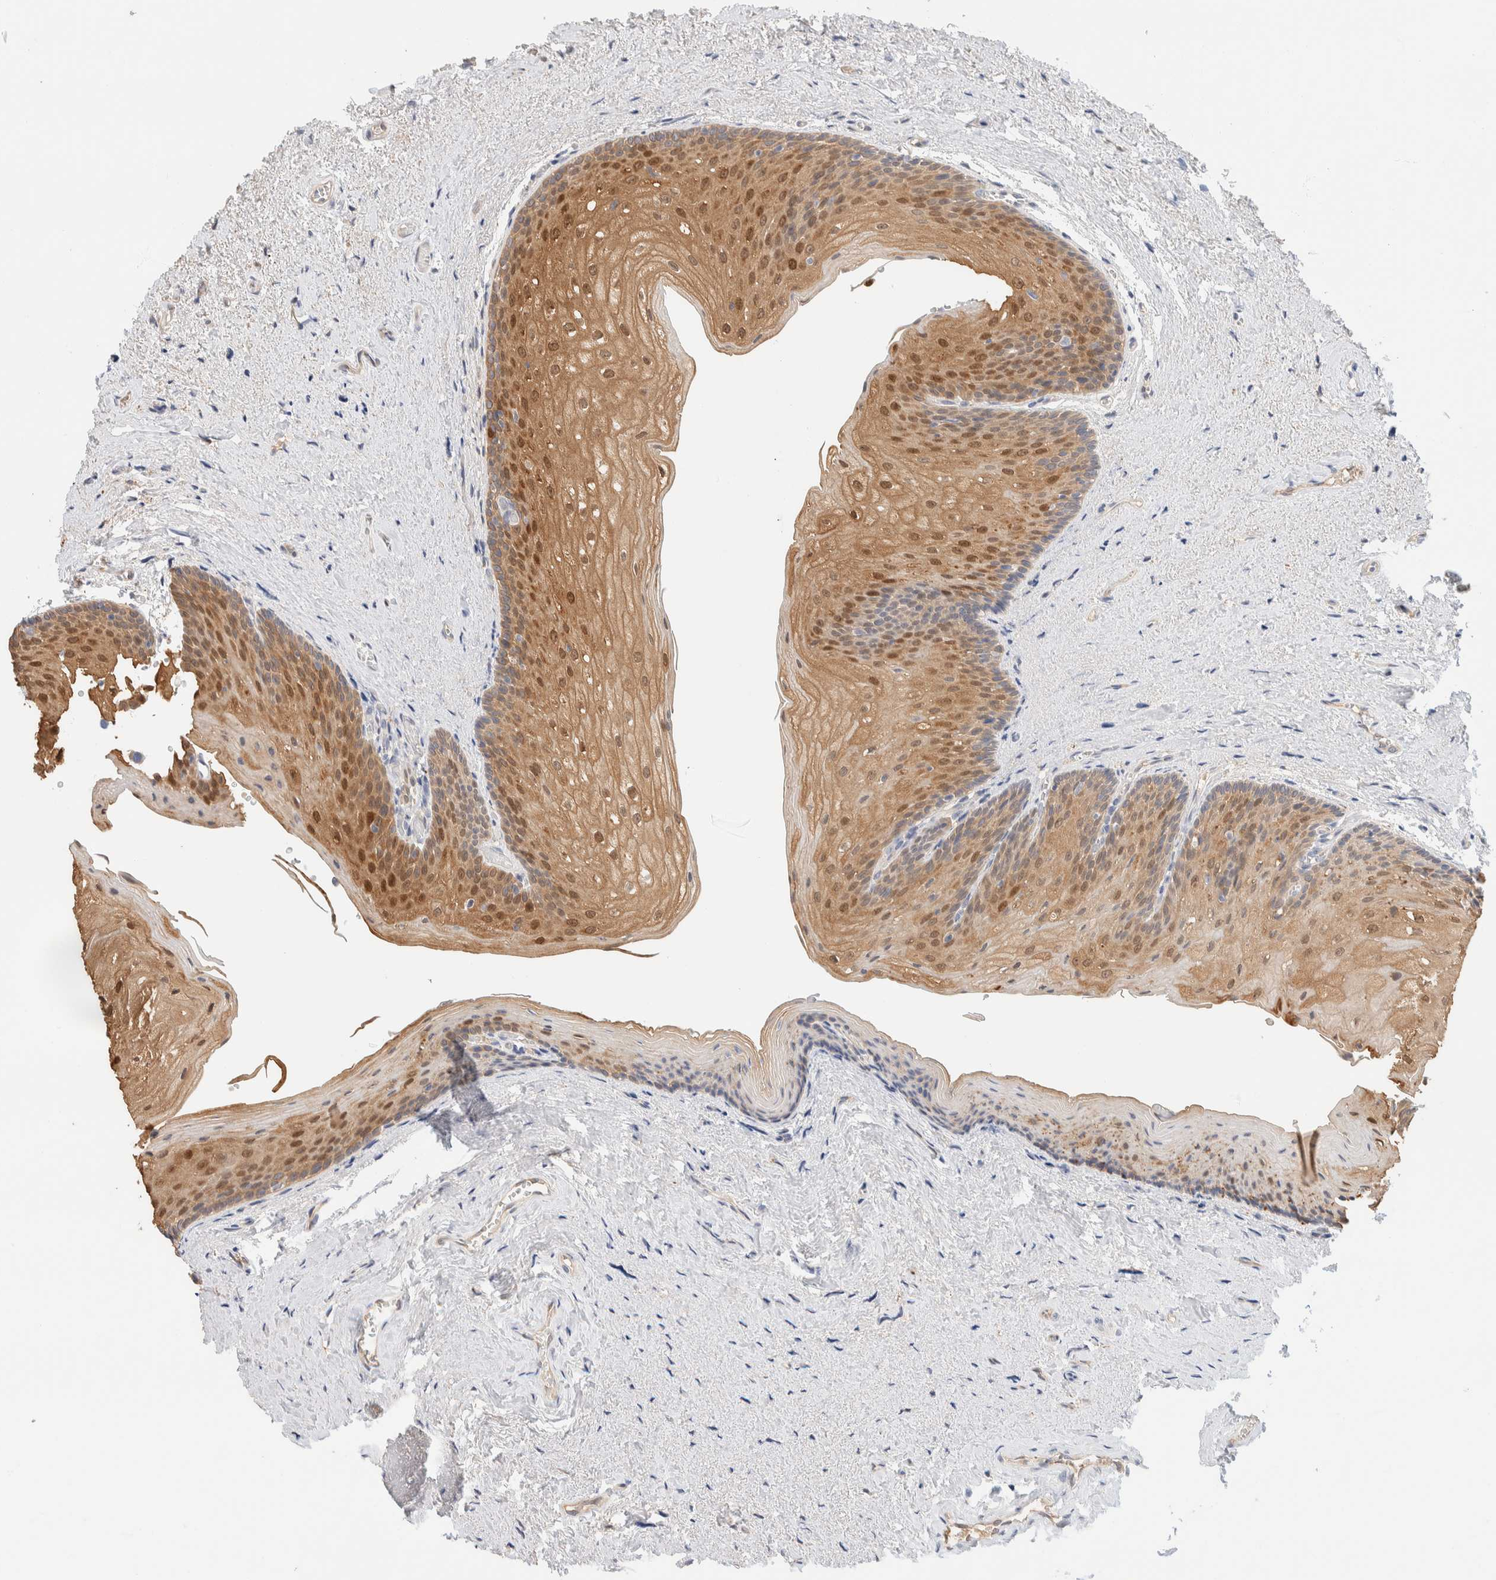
{"staining": {"intensity": "moderate", "quantity": ">75%", "location": "cytoplasmic/membranous,nuclear"}, "tissue": "urinary bladder", "cell_type": "Urothelial cells", "image_type": "normal", "snomed": [{"axis": "morphology", "description": "Normal tissue, NOS"}, {"axis": "topography", "description": "Urinary bladder"}], "caption": "High-magnification brightfield microscopy of unremarkable urinary bladder stained with DAB (3,3'-diaminobenzidine) (brown) and counterstained with hematoxylin (blue). urothelial cells exhibit moderate cytoplasmic/membranous,nuclear expression is seen in about>75% of cells. The staining is performed using DAB brown chromogen to label protein expression. The nuclei are counter-stained blue using hematoxylin.", "gene": "SETD4", "patient": {"sex": "female", "age": 67}}